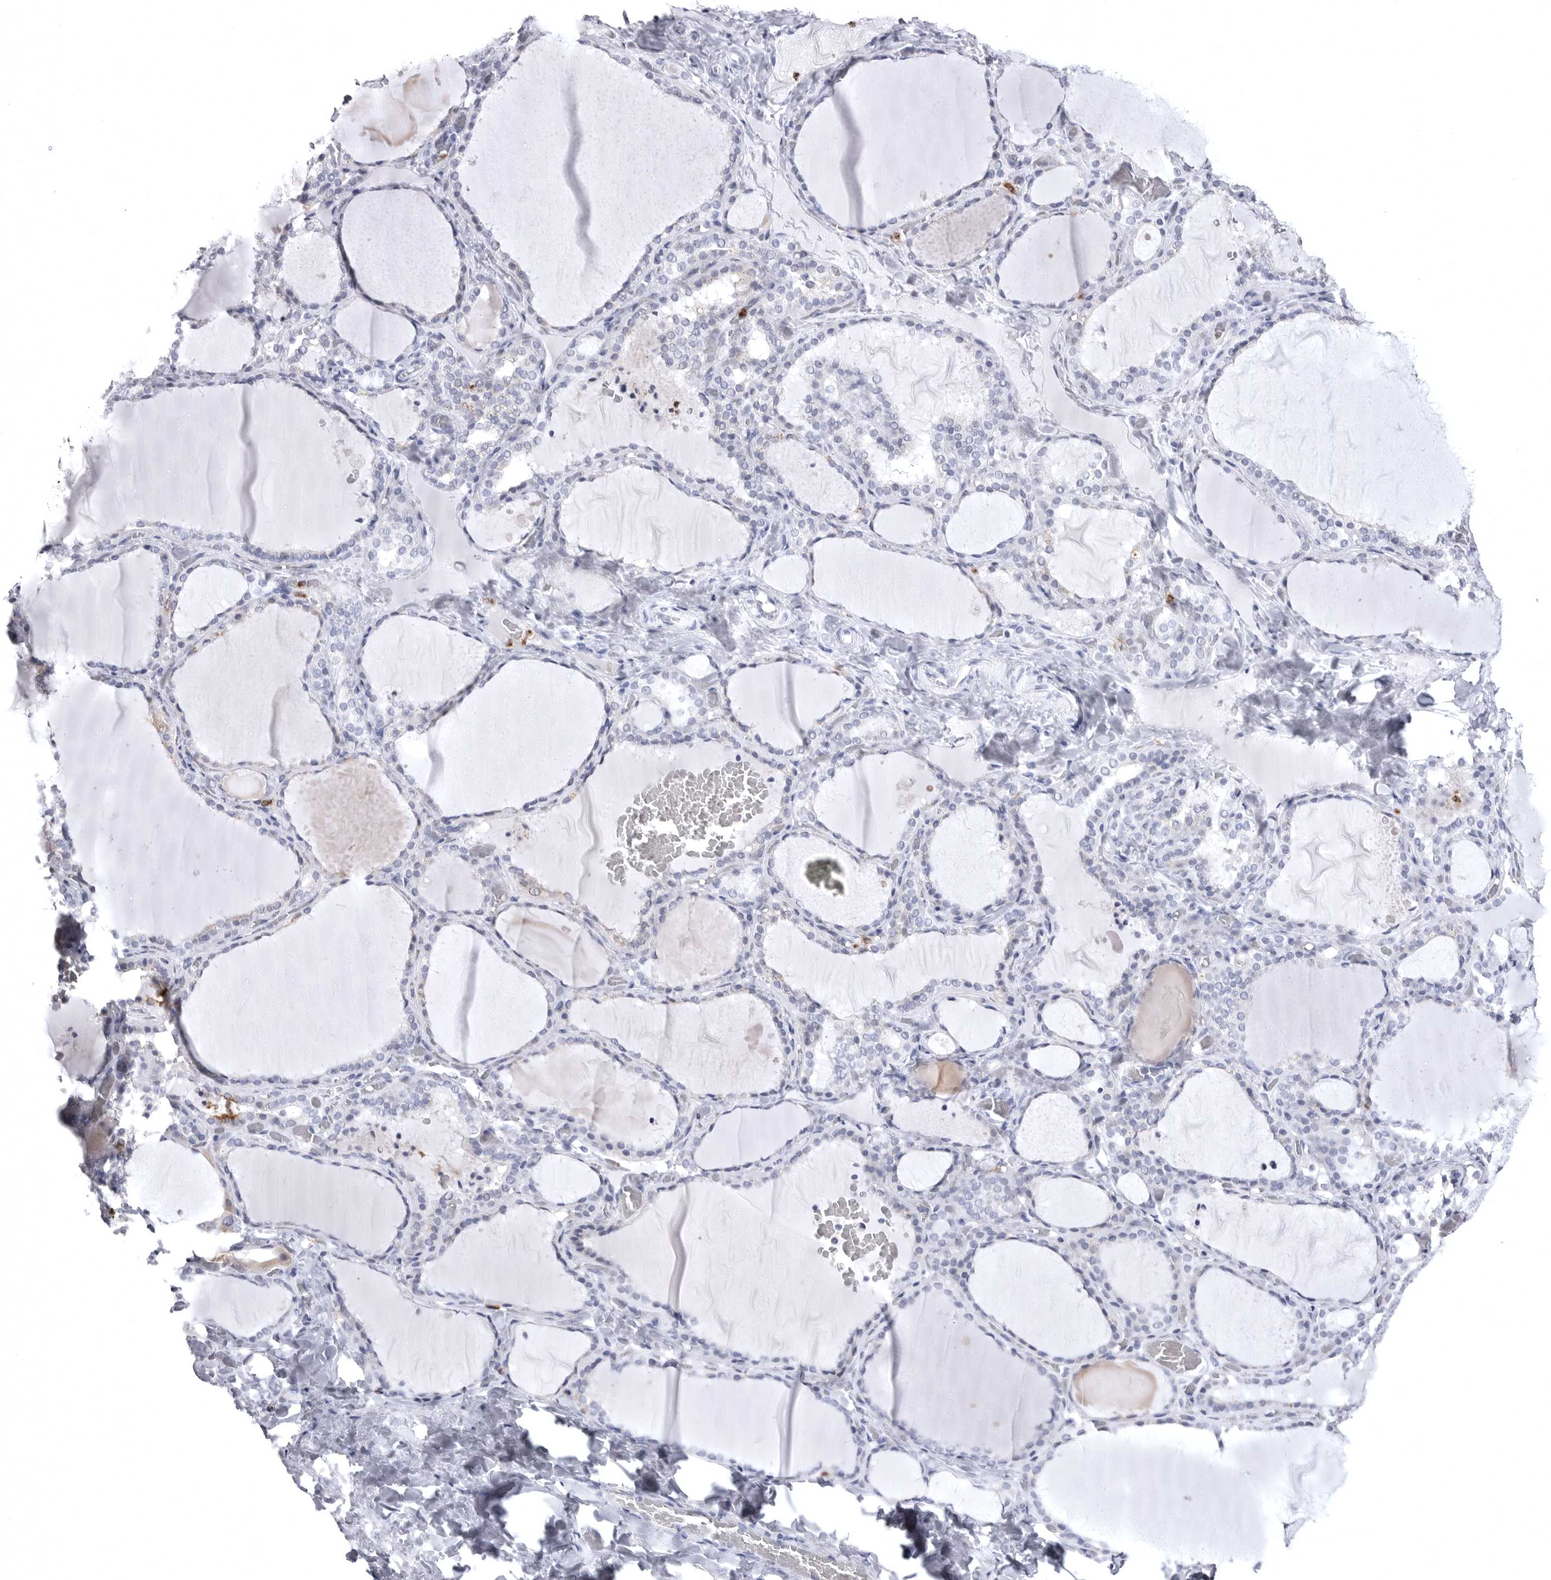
{"staining": {"intensity": "negative", "quantity": "none", "location": "none"}, "tissue": "thyroid gland", "cell_type": "Glandular cells", "image_type": "normal", "snomed": [{"axis": "morphology", "description": "Normal tissue, NOS"}, {"axis": "topography", "description": "Thyroid gland"}], "caption": "This is a photomicrograph of IHC staining of normal thyroid gland, which shows no expression in glandular cells.", "gene": "STAP2", "patient": {"sex": "female", "age": 22}}